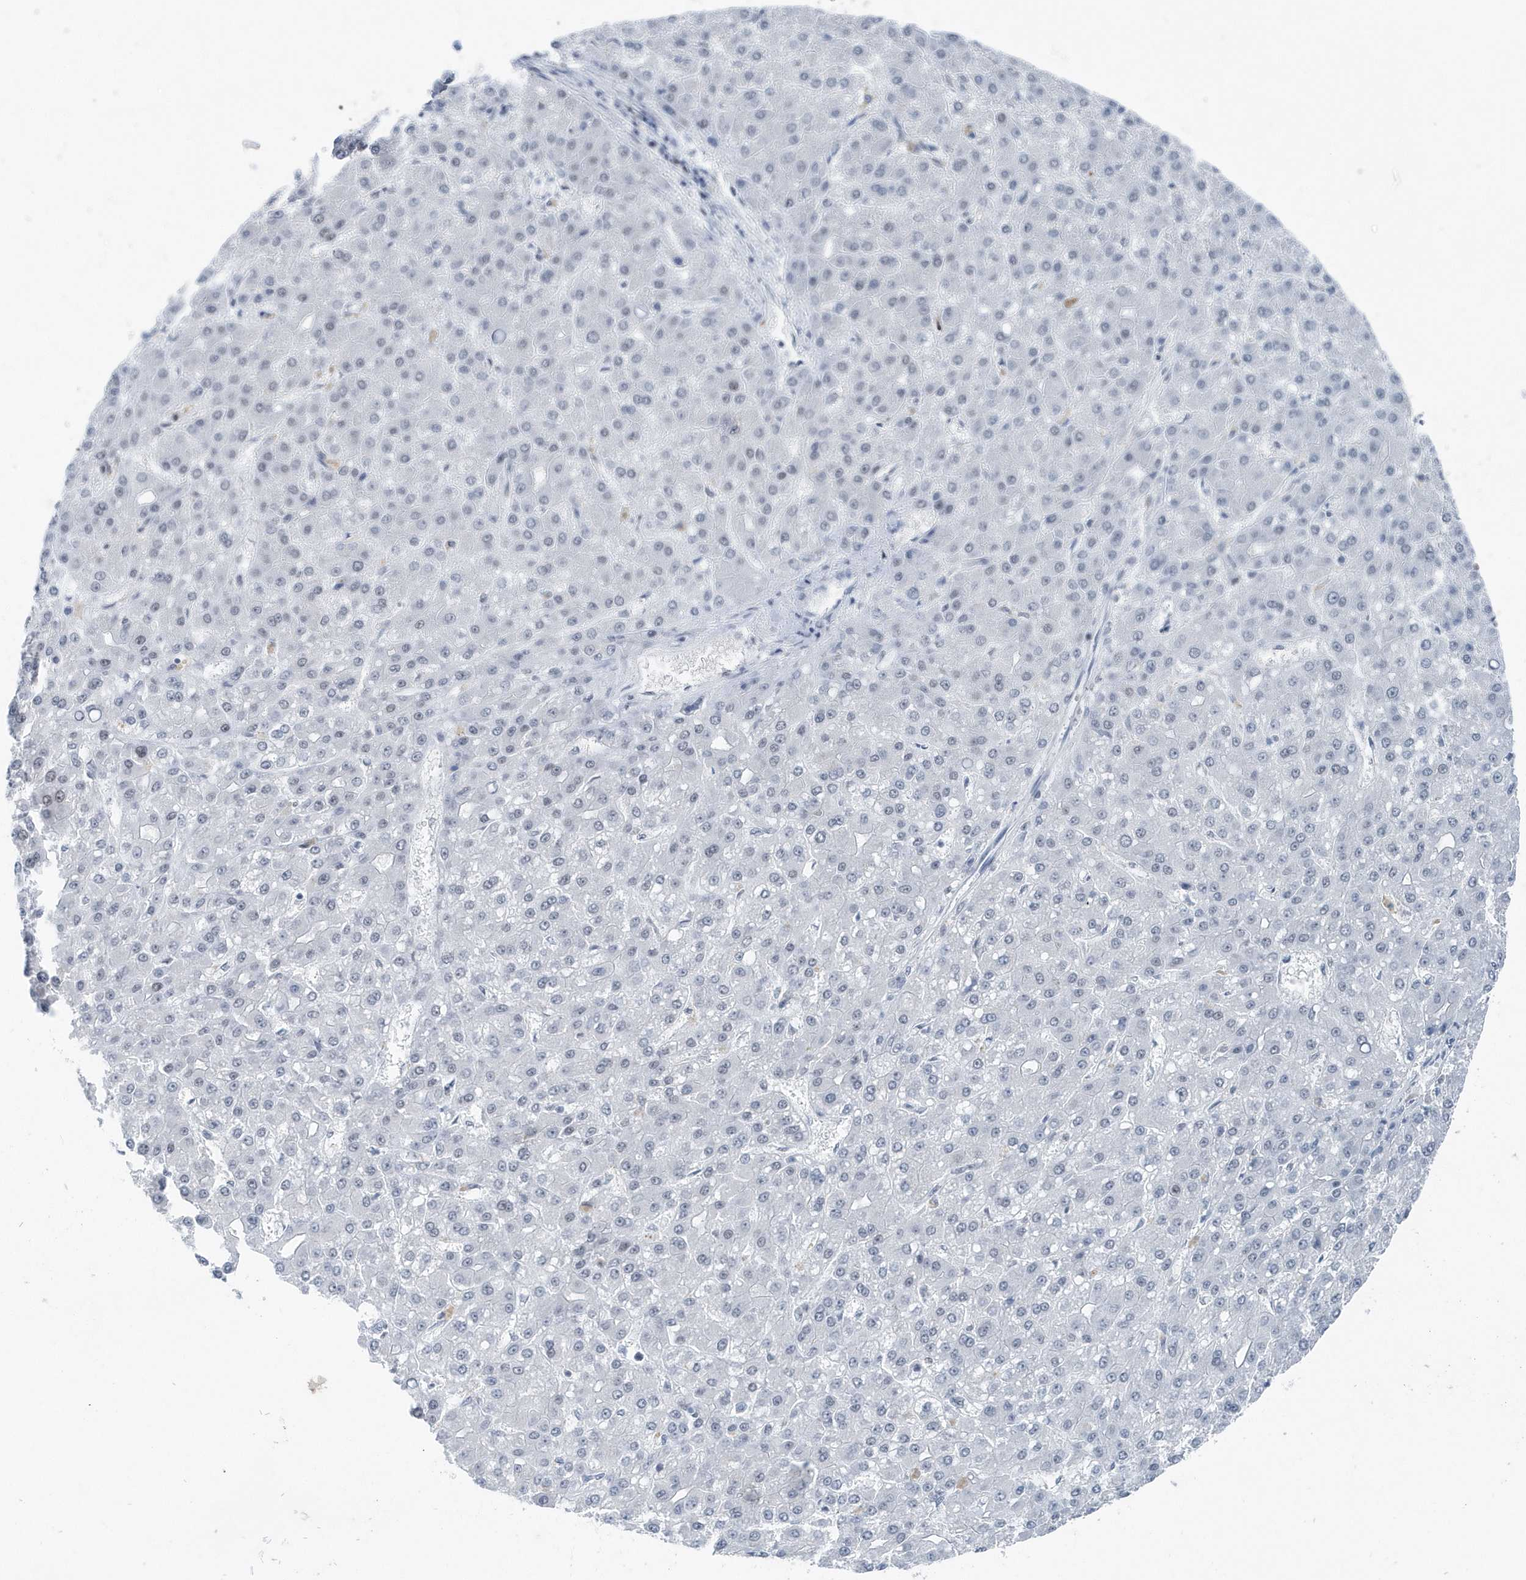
{"staining": {"intensity": "negative", "quantity": "none", "location": "none"}, "tissue": "liver cancer", "cell_type": "Tumor cells", "image_type": "cancer", "snomed": [{"axis": "morphology", "description": "Carcinoma, Hepatocellular, NOS"}, {"axis": "topography", "description": "Liver"}], "caption": "A photomicrograph of human liver cancer is negative for staining in tumor cells.", "gene": "FIP1L1", "patient": {"sex": "male", "age": 67}}